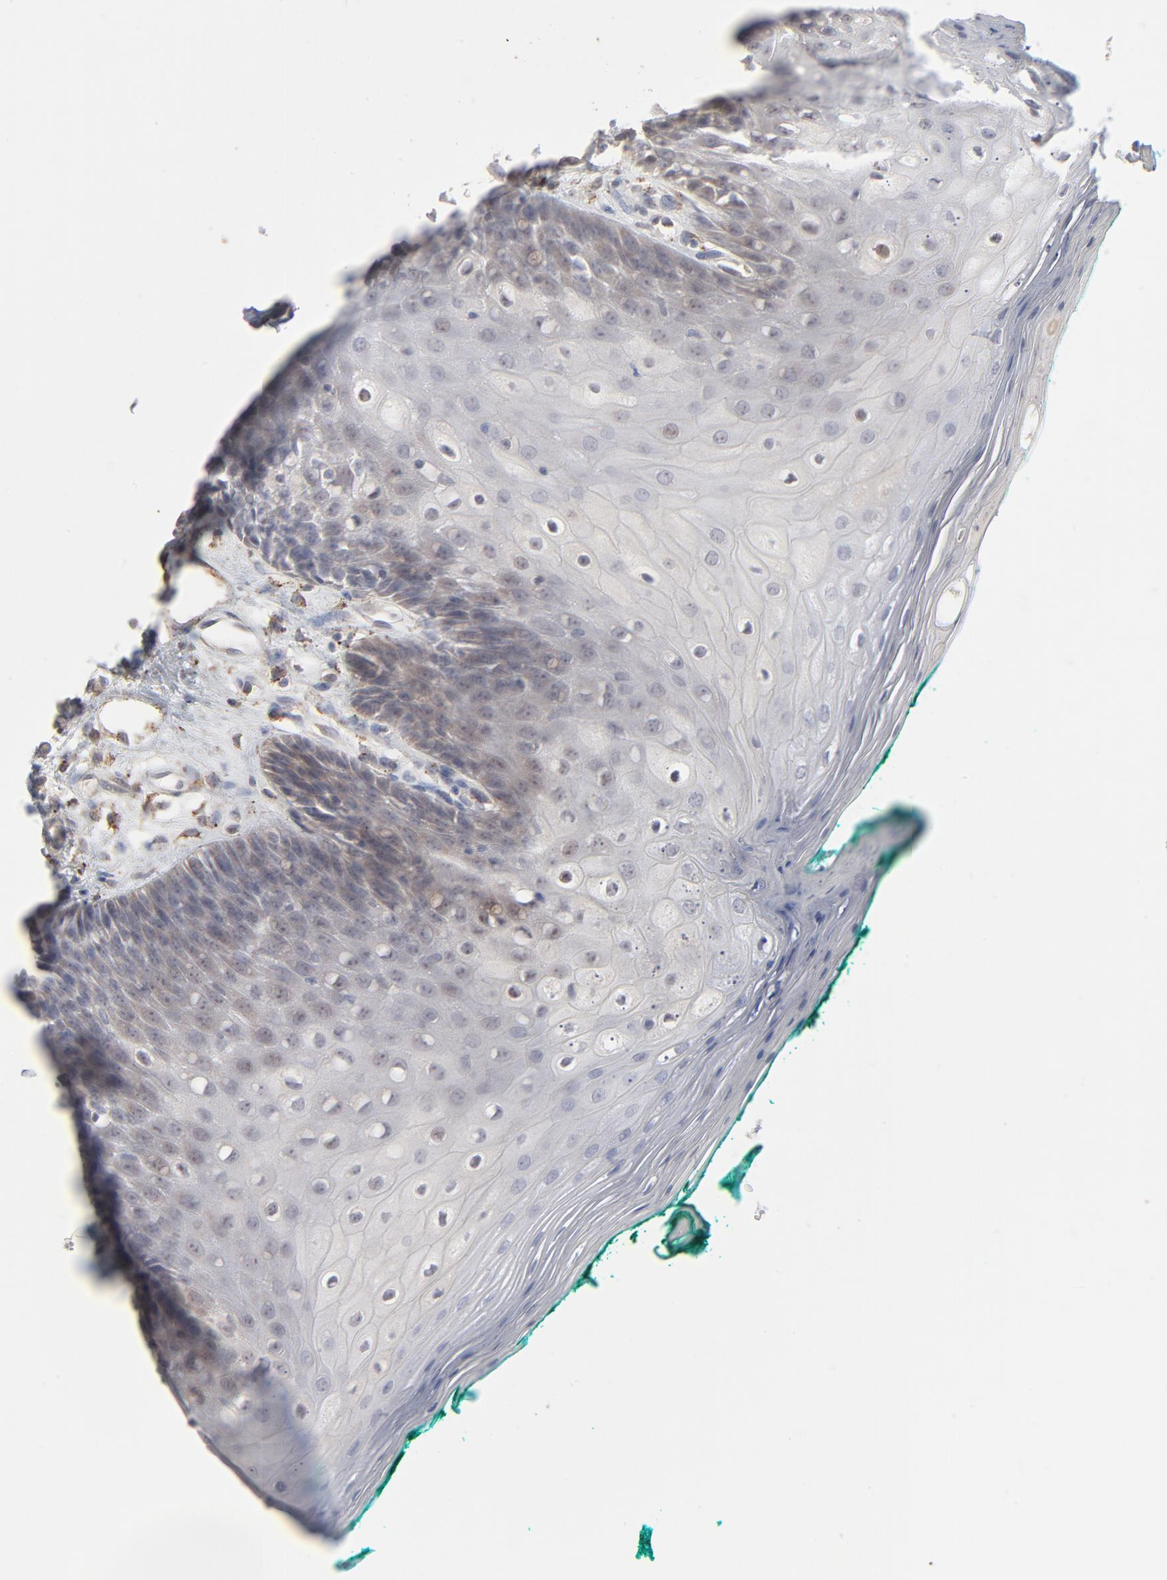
{"staining": {"intensity": "weak", "quantity": "<25%", "location": "cytoplasmic/membranous"}, "tissue": "oral mucosa", "cell_type": "Squamous epithelial cells", "image_type": "normal", "snomed": [{"axis": "morphology", "description": "Normal tissue, NOS"}, {"axis": "morphology", "description": "Squamous cell carcinoma, NOS"}, {"axis": "topography", "description": "Skeletal muscle"}, {"axis": "topography", "description": "Oral tissue"}, {"axis": "topography", "description": "Head-Neck"}], "caption": "Protein analysis of unremarkable oral mucosa displays no significant expression in squamous epithelial cells.", "gene": "POMT2", "patient": {"sex": "female", "age": 84}}